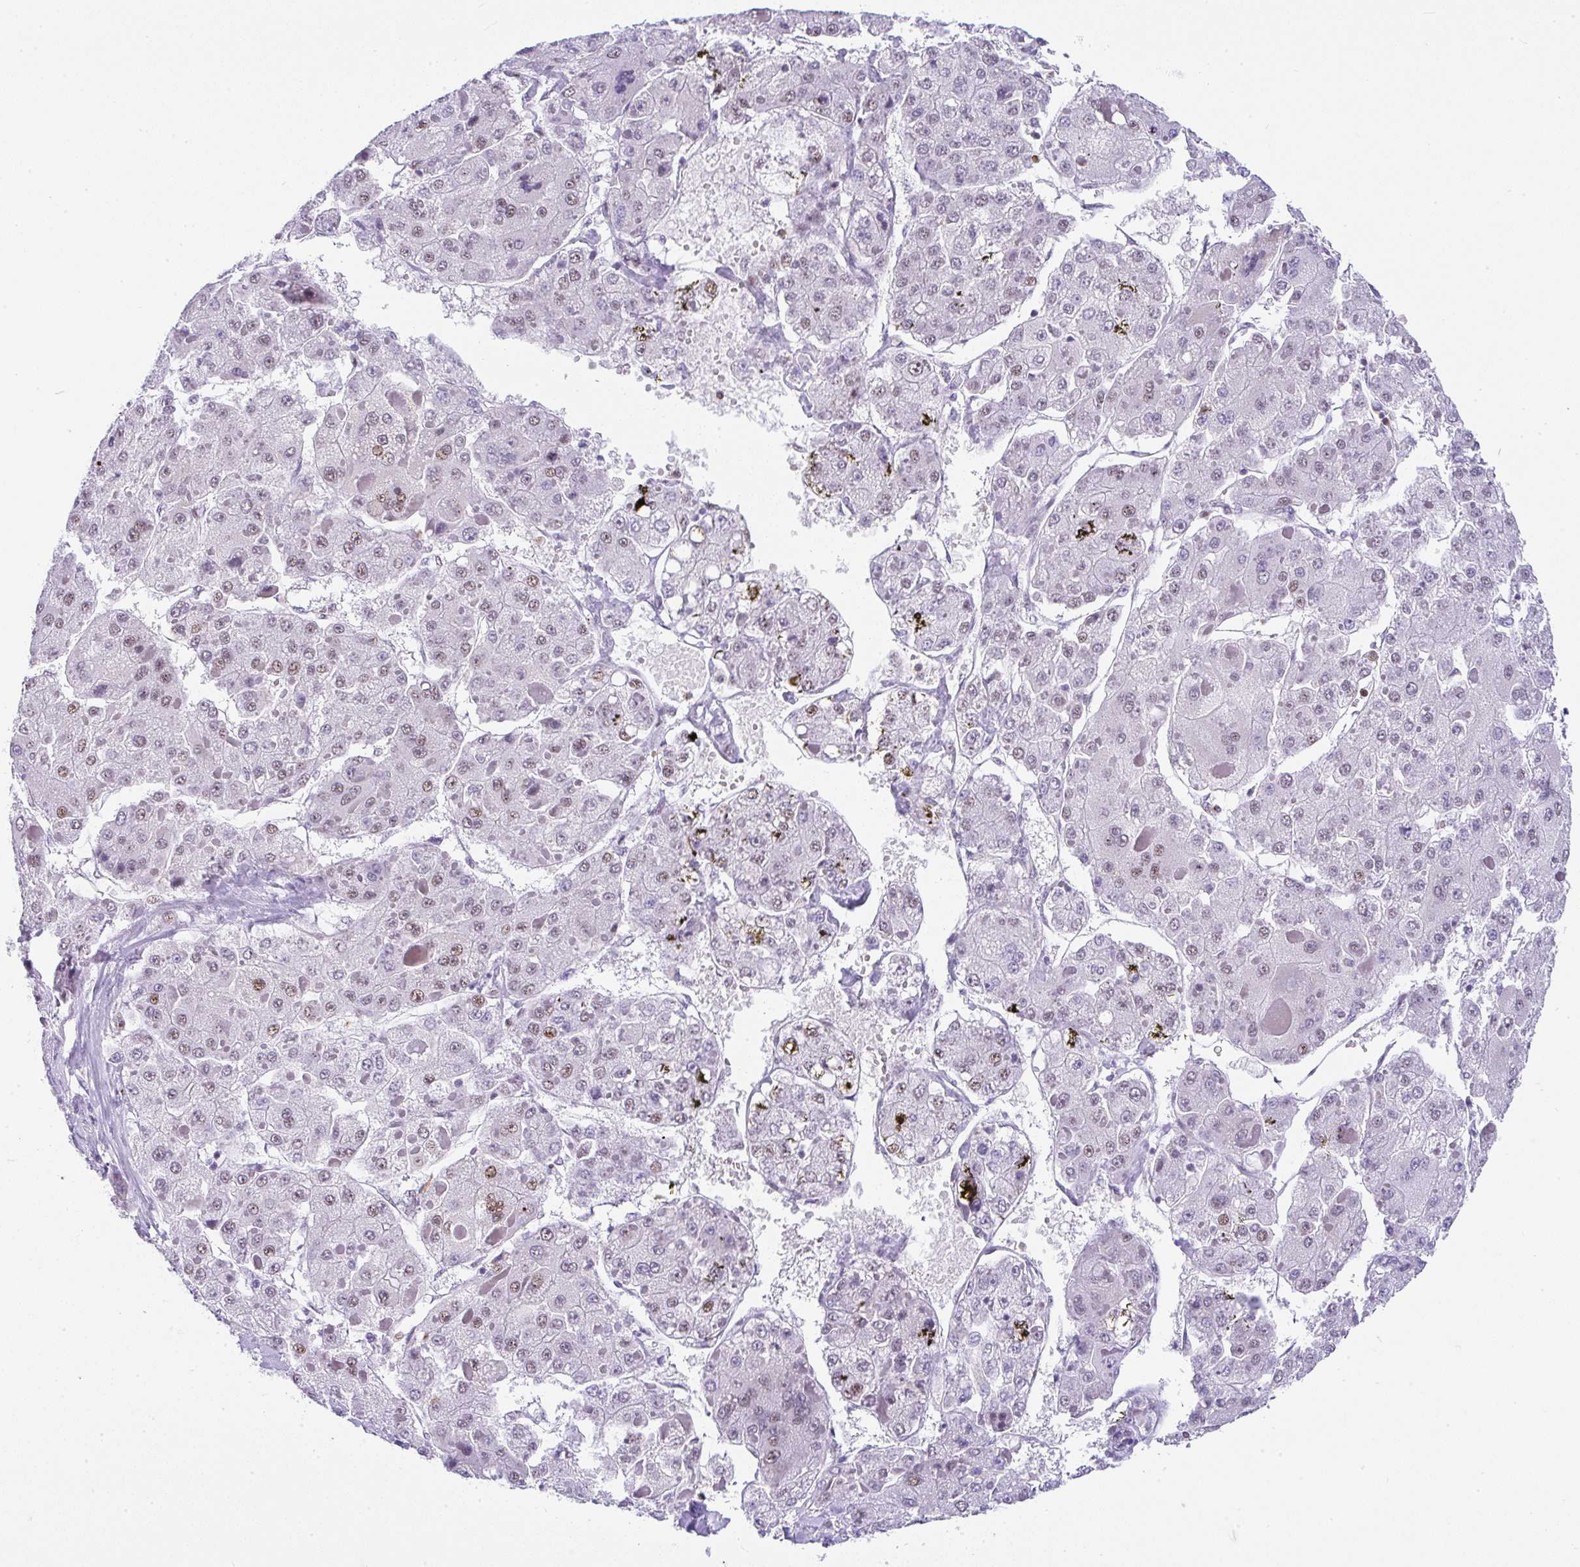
{"staining": {"intensity": "moderate", "quantity": "<25%", "location": "nuclear"}, "tissue": "liver cancer", "cell_type": "Tumor cells", "image_type": "cancer", "snomed": [{"axis": "morphology", "description": "Carcinoma, Hepatocellular, NOS"}, {"axis": "topography", "description": "Liver"}], "caption": "Approximately <25% of tumor cells in liver hepatocellular carcinoma exhibit moderate nuclear protein expression as visualized by brown immunohistochemical staining.", "gene": "NR1D2", "patient": {"sex": "female", "age": 73}}